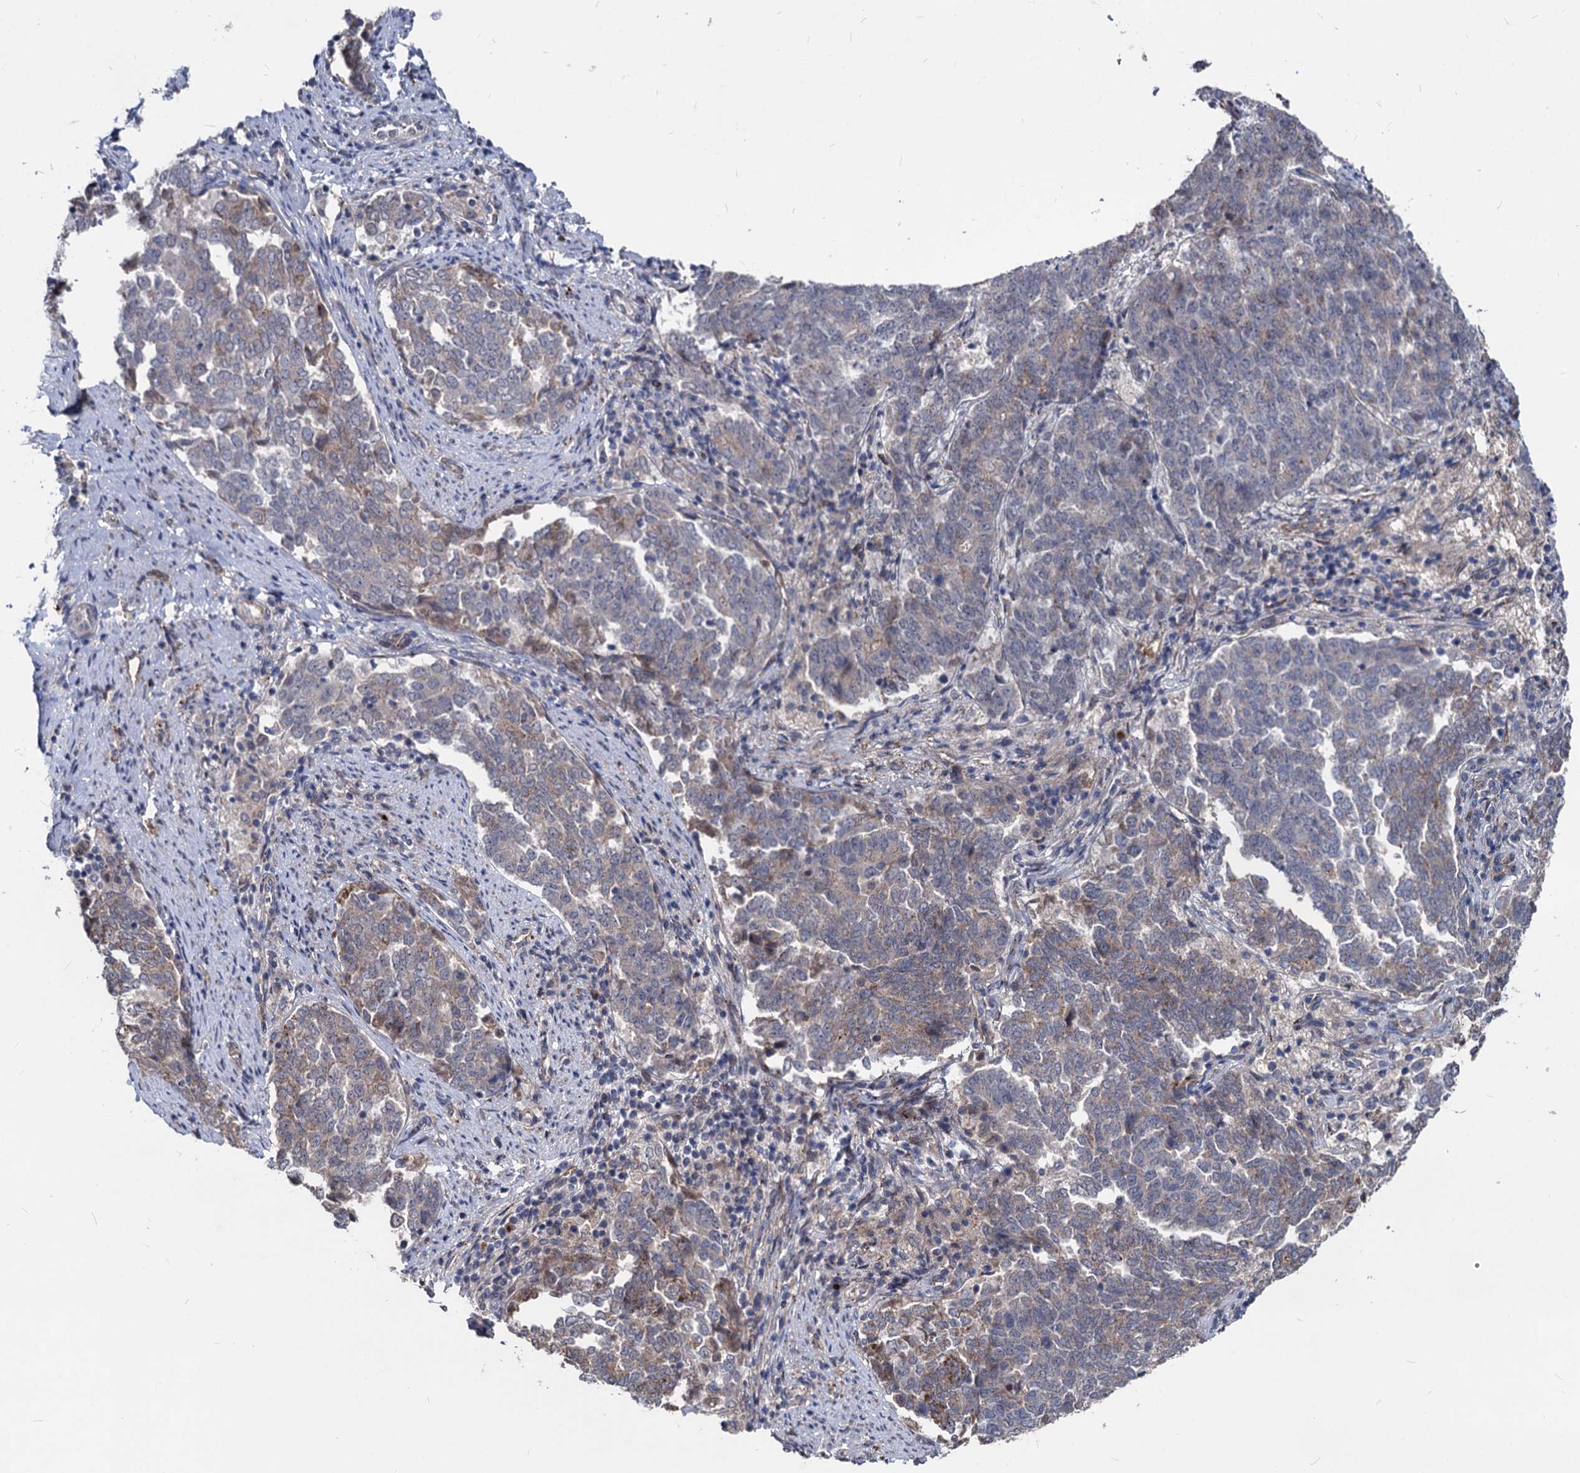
{"staining": {"intensity": "weak", "quantity": "25%-75%", "location": "cytoplasmic/membranous"}, "tissue": "endometrial cancer", "cell_type": "Tumor cells", "image_type": "cancer", "snomed": [{"axis": "morphology", "description": "Adenocarcinoma, NOS"}, {"axis": "topography", "description": "Endometrium"}], "caption": "Endometrial adenocarcinoma stained for a protein (brown) demonstrates weak cytoplasmic/membranous positive positivity in about 25%-75% of tumor cells.", "gene": "SMAGP", "patient": {"sex": "female", "age": 80}}